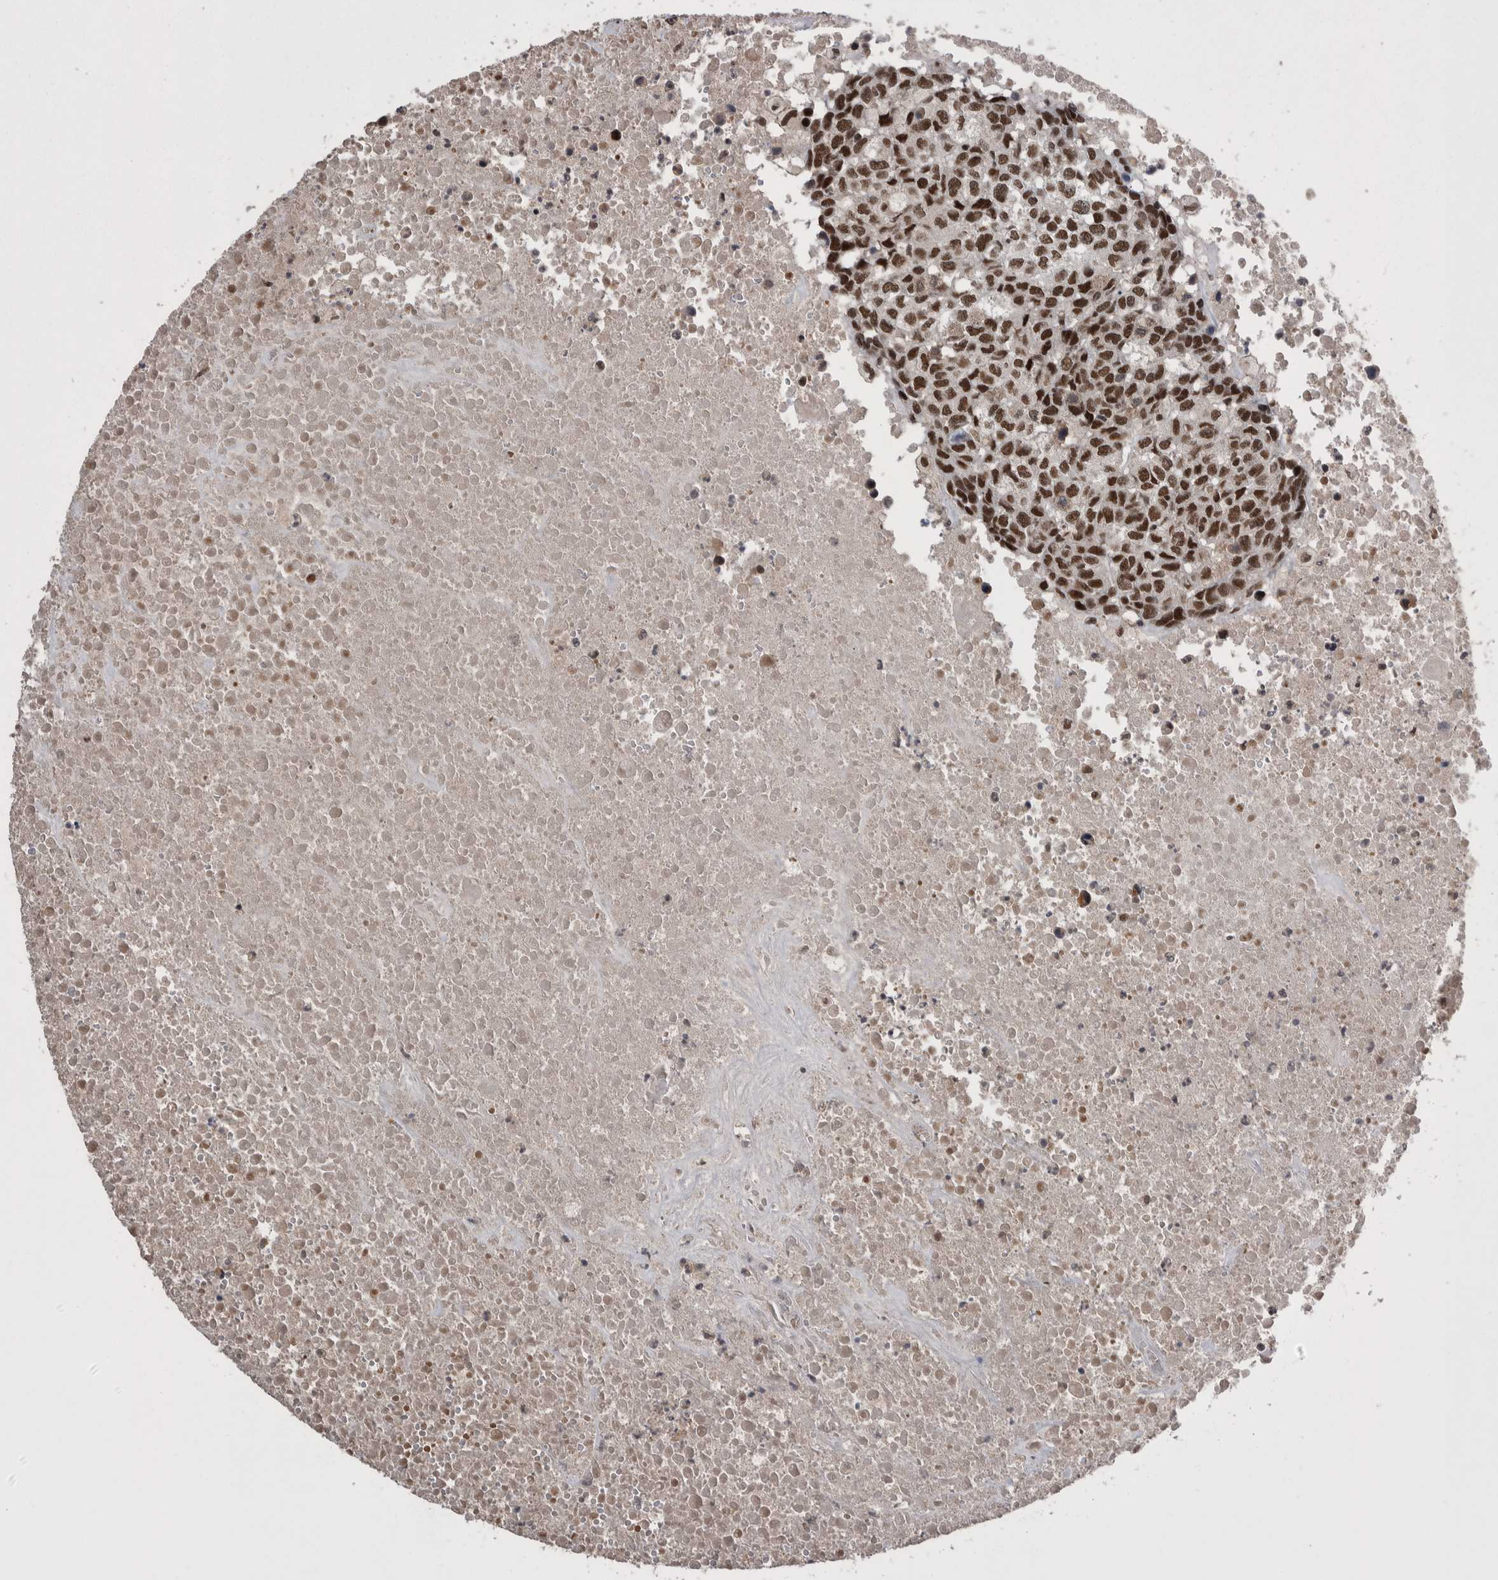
{"staining": {"intensity": "strong", "quantity": ">75%", "location": "nuclear"}, "tissue": "head and neck cancer", "cell_type": "Tumor cells", "image_type": "cancer", "snomed": [{"axis": "morphology", "description": "Squamous cell carcinoma, NOS"}, {"axis": "topography", "description": "Head-Neck"}], "caption": "A micrograph of human head and neck cancer (squamous cell carcinoma) stained for a protein displays strong nuclear brown staining in tumor cells. (IHC, brightfield microscopy, high magnification).", "gene": "DMTF1", "patient": {"sex": "male", "age": 66}}